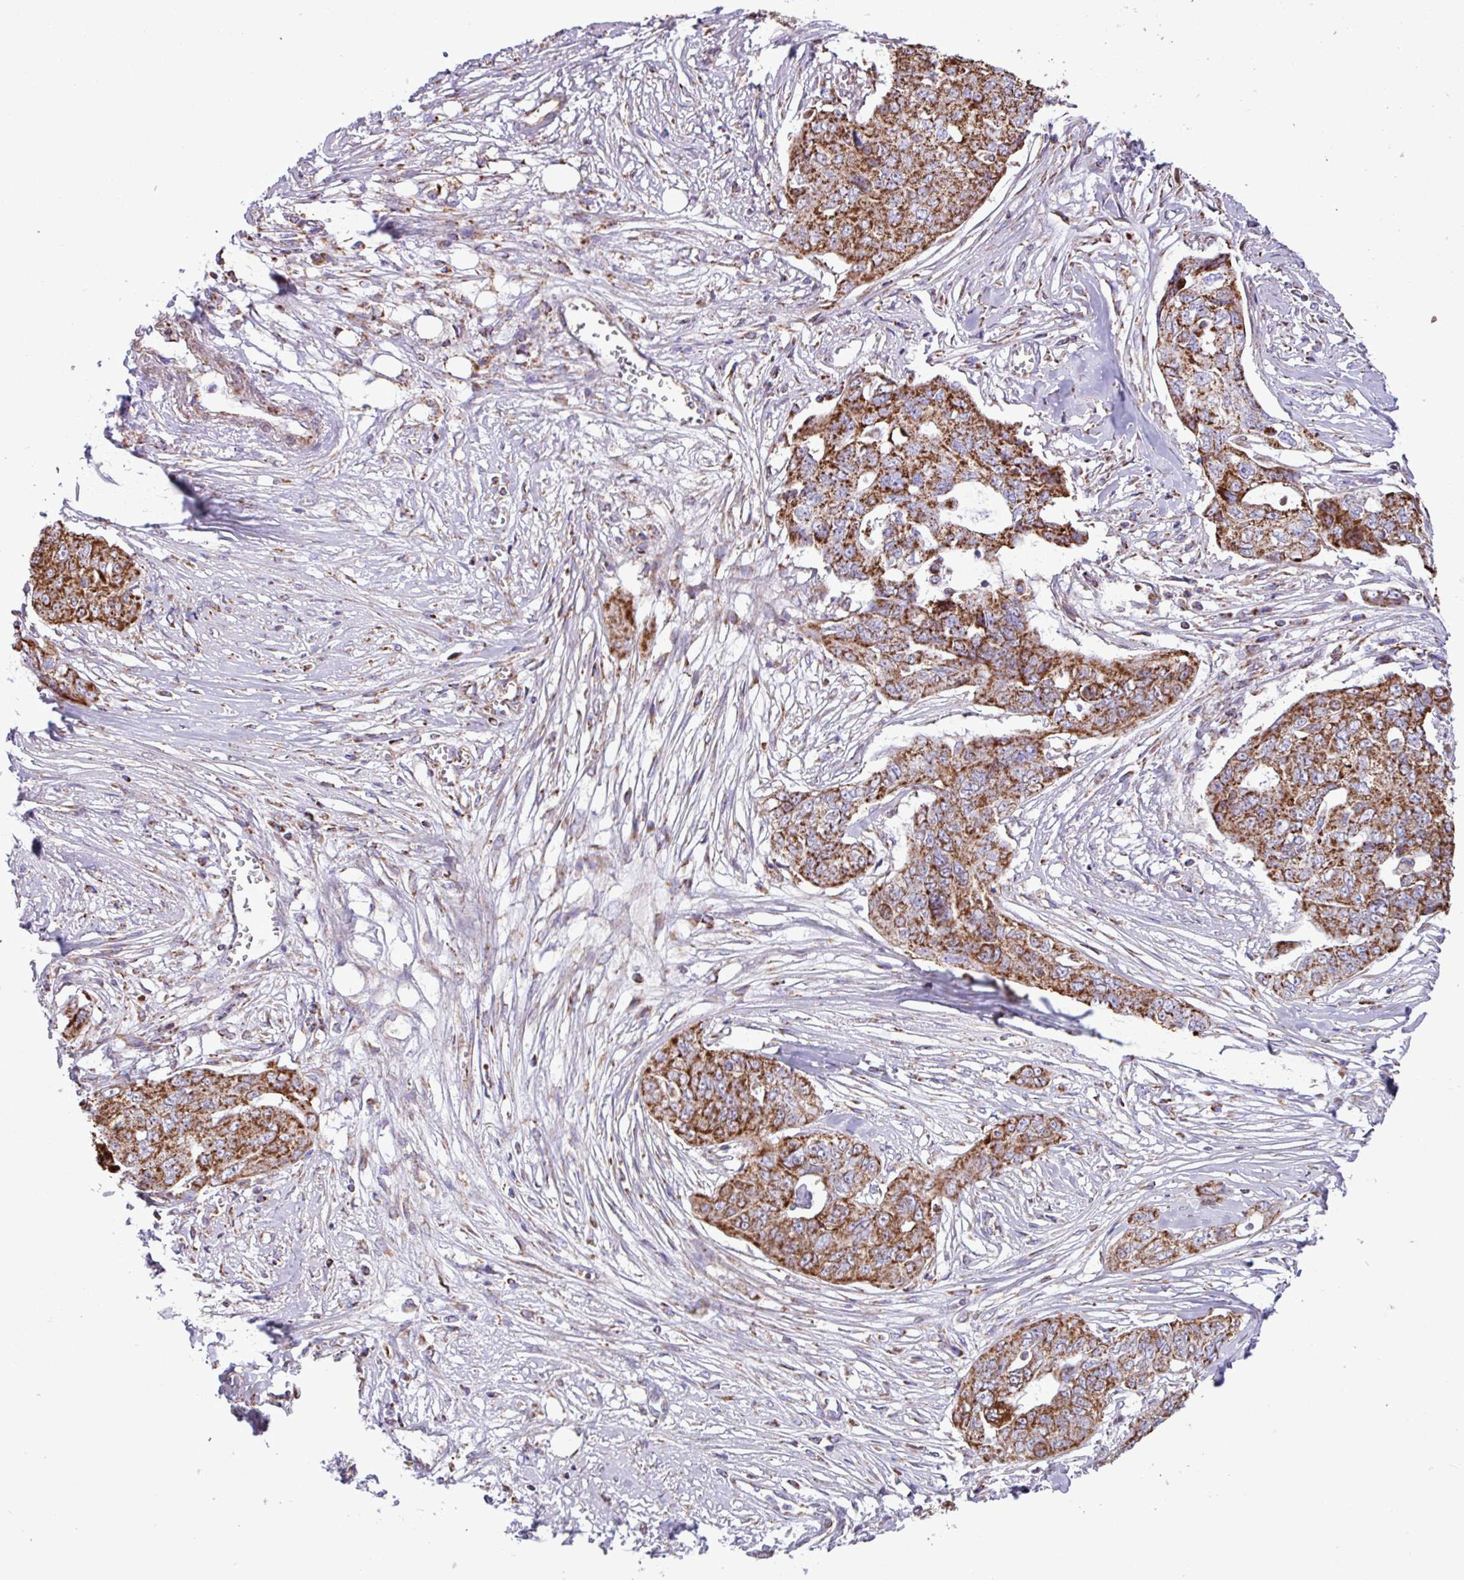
{"staining": {"intensity": "strong", "quantity": ">75%", "location": "cytoplasmic/membranous"}, "tissue": "ovarian cancer", "cell_type": "Tumor cells", "image_type": "cancer", "snomed": [{"axis": "morphology", "description": "Carcinoma, endometroid"}, {"axis": "topography", "description": "Ovary"}], "caption": "A histopathology image of ovarian endometroid carcinoma stained for a protein exhibits strong cytoplasmic/membranous brown staining in tumor cells. (DAB (3,3'-diaminobenzidine) = brown stain, brightfield microscopy at high magnification).", "gene": "RTL3", "patient": {"sex": "female", "age": 70}}